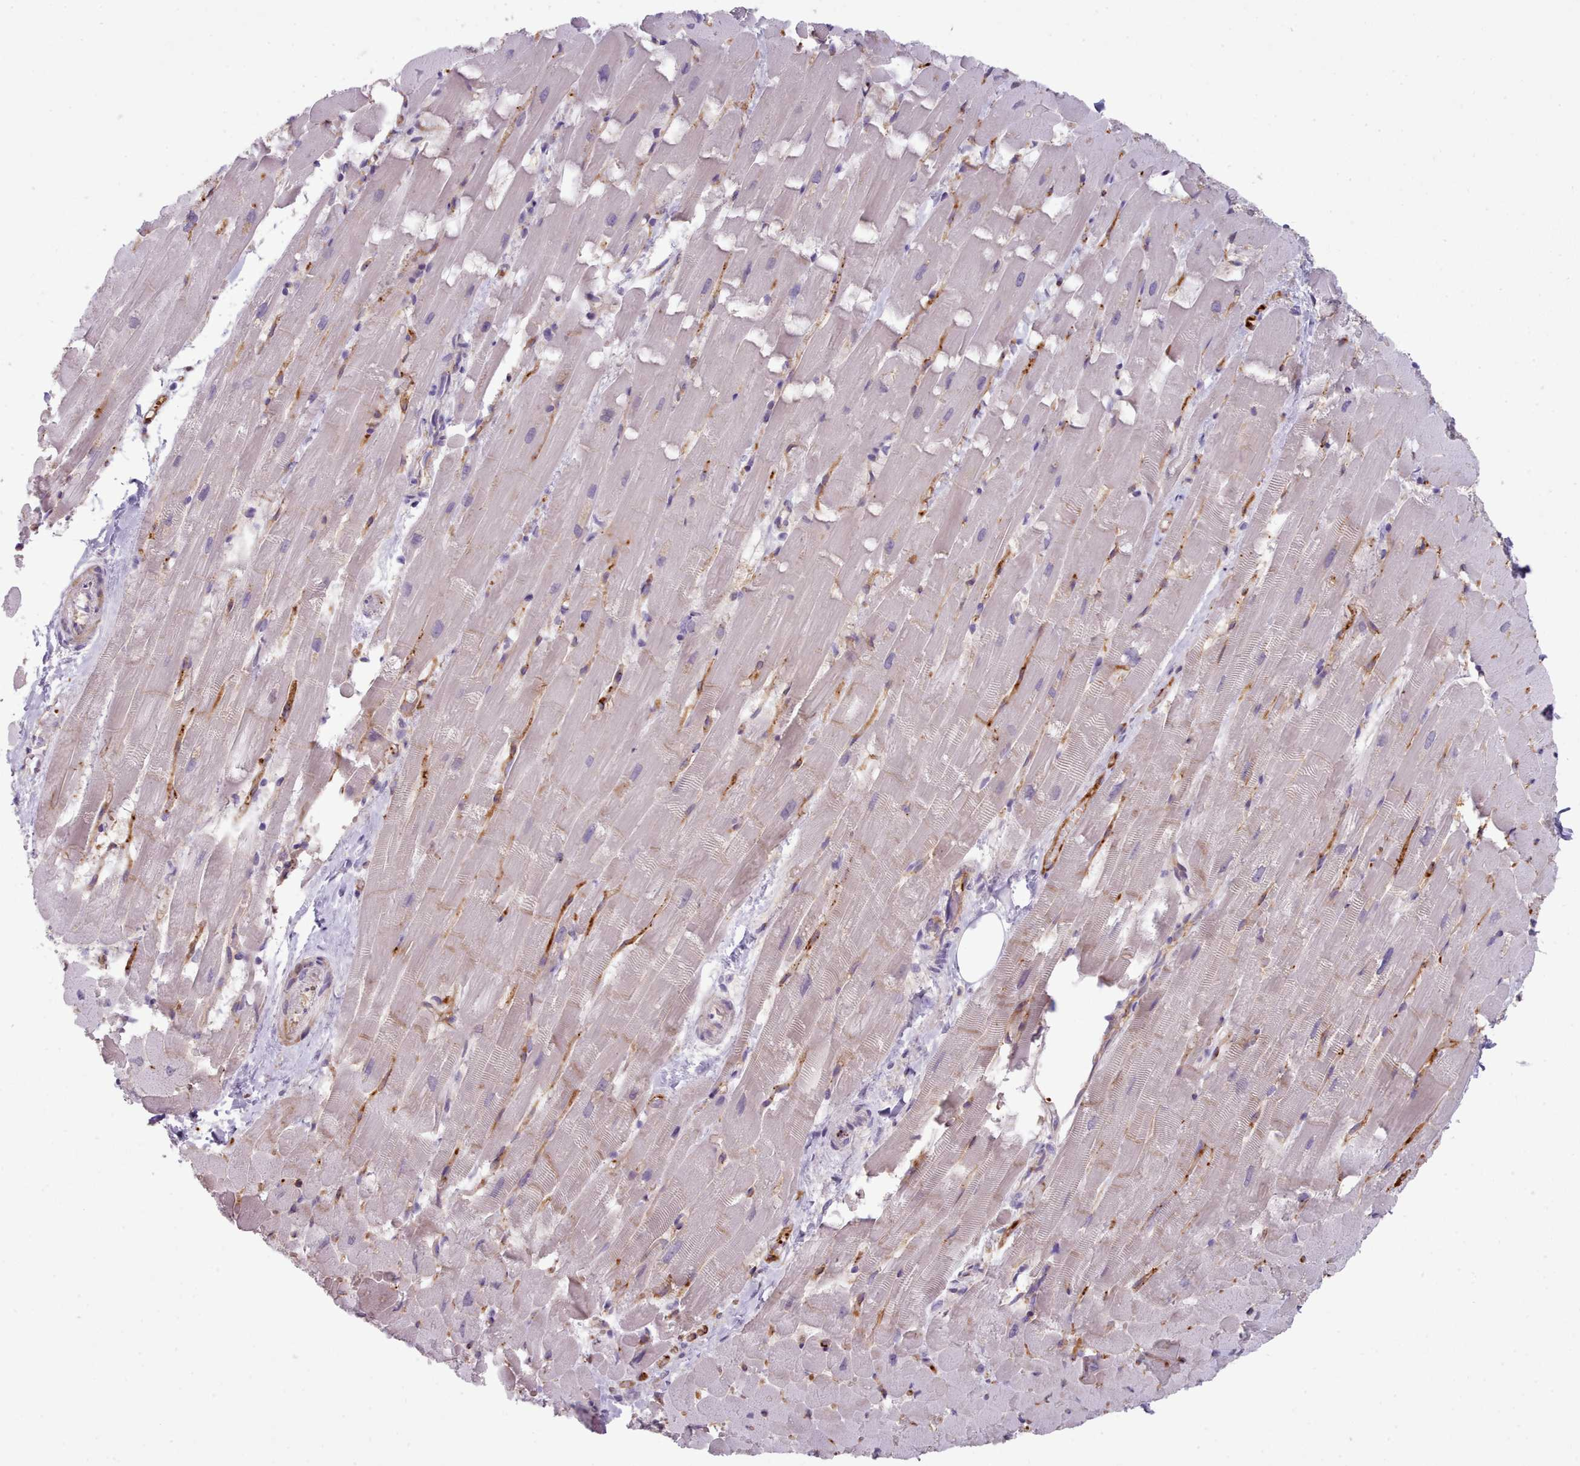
{"staining": {"intensity": "moderate", "quantity": "<25%", "location": "cytoplasmic/membranous"}, "tissue": "heart muscle", "cell_type": "Cardiomyocytes", "image_type": "normal", "snomed": [{"axis": "morphology", "description": "Normal tissue, NOS"}, {"axis": "topography", "description": "Heart"}], "caption": "Moderate cytoplasmic/membranous expression is identified in about <25% of cardiomyocytes in normal heart muscle.", "gene": "CD300LF", "patient": {"sex": "male", "age": 37}}